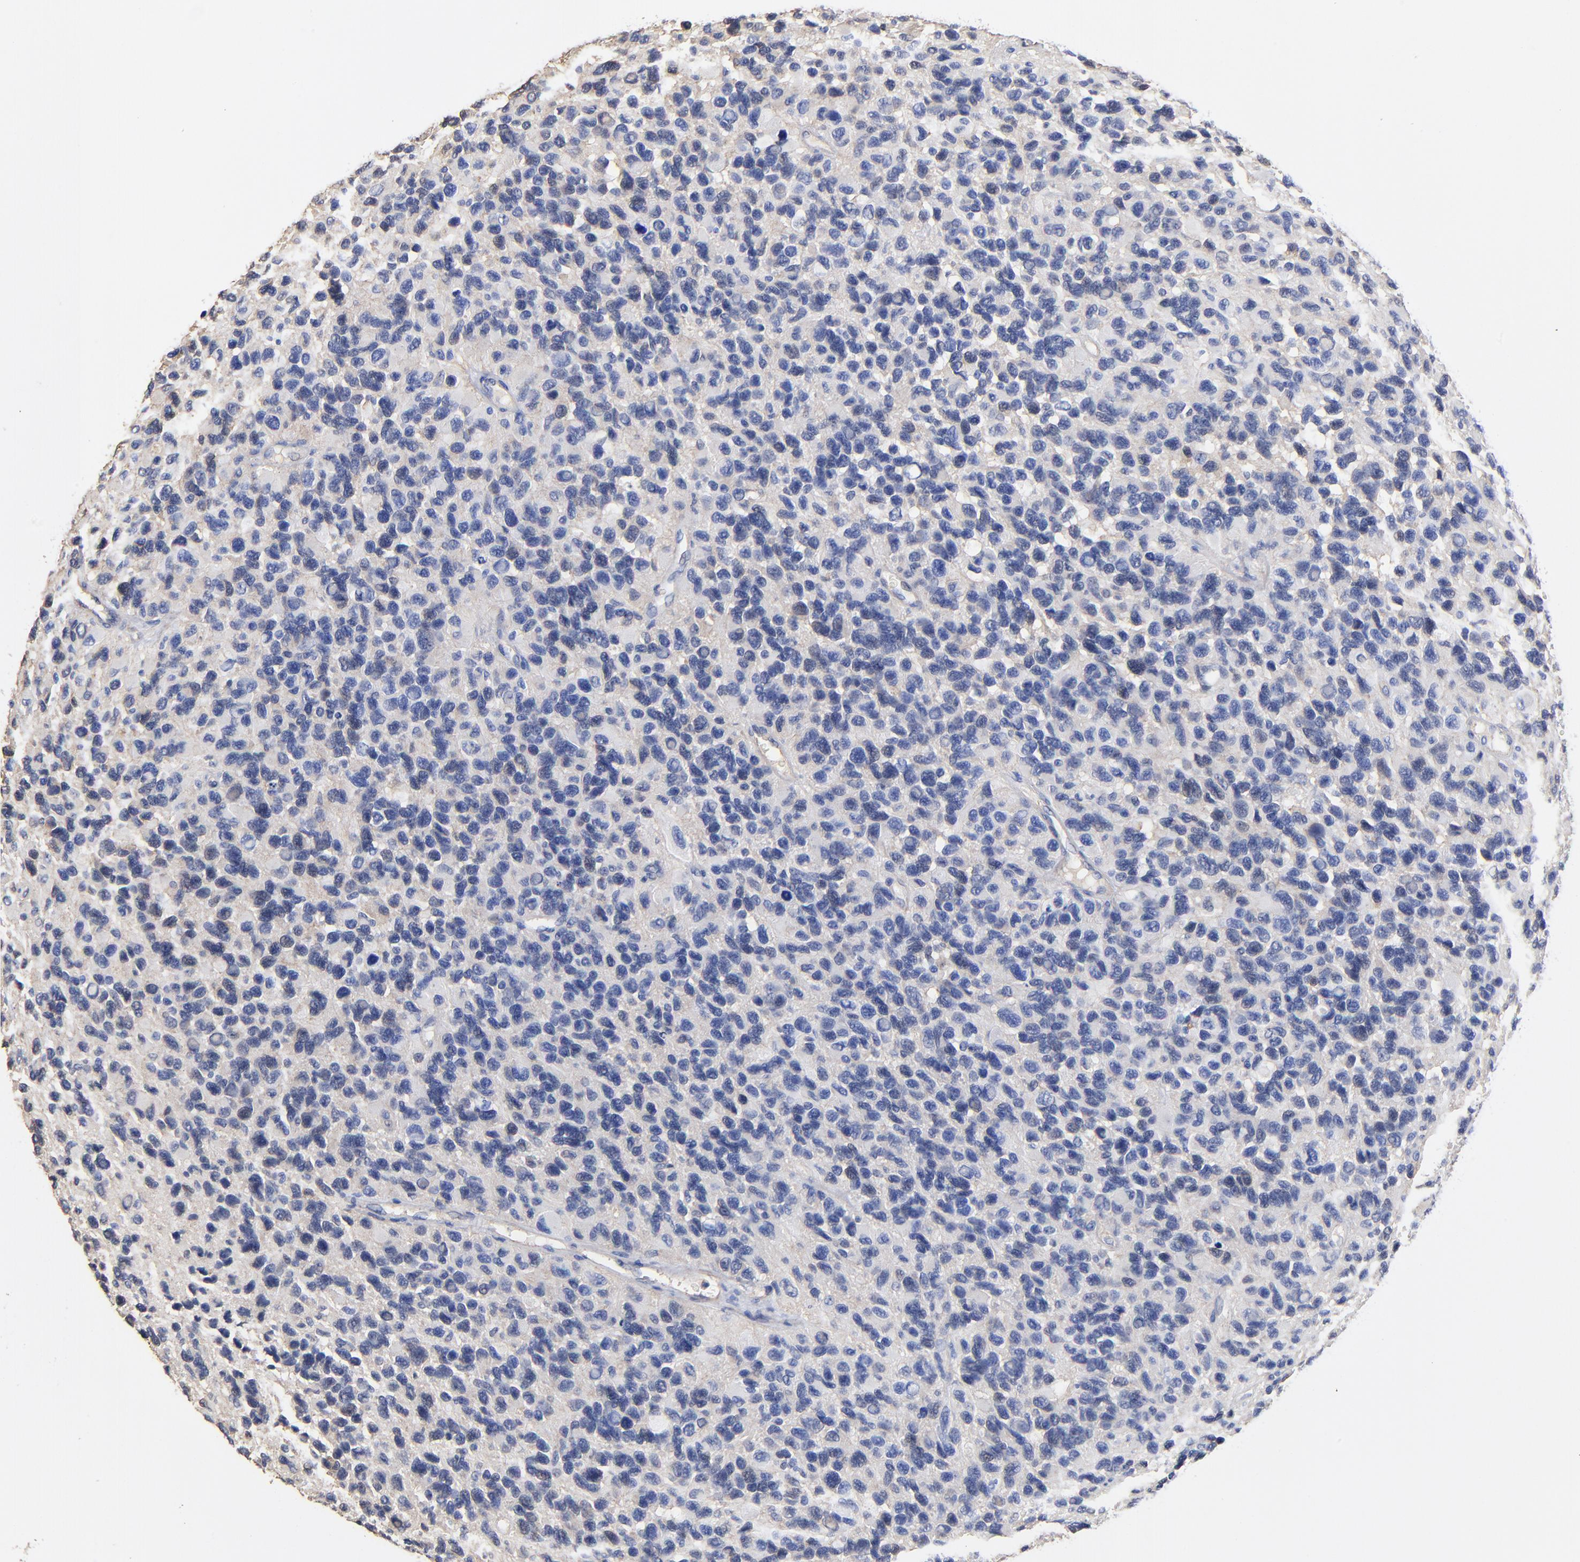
{"staining": {"intensity": "negative", "quantity": "none", "location": "none"}, "tissue": "glioma", "cell_type": "Tumor cells", "image_type": "cancer", "snomed": [{"axis": "morphology", "description": "Glioma, malignant, High grade"}, {"axis": "topography", "description": "Brain"}], "caption": "There is no significant staining in tumor cells of high-grade glioma (malignant).", "gene": "TAGLN2", "patient": {"sex": "male", "age": 77}}